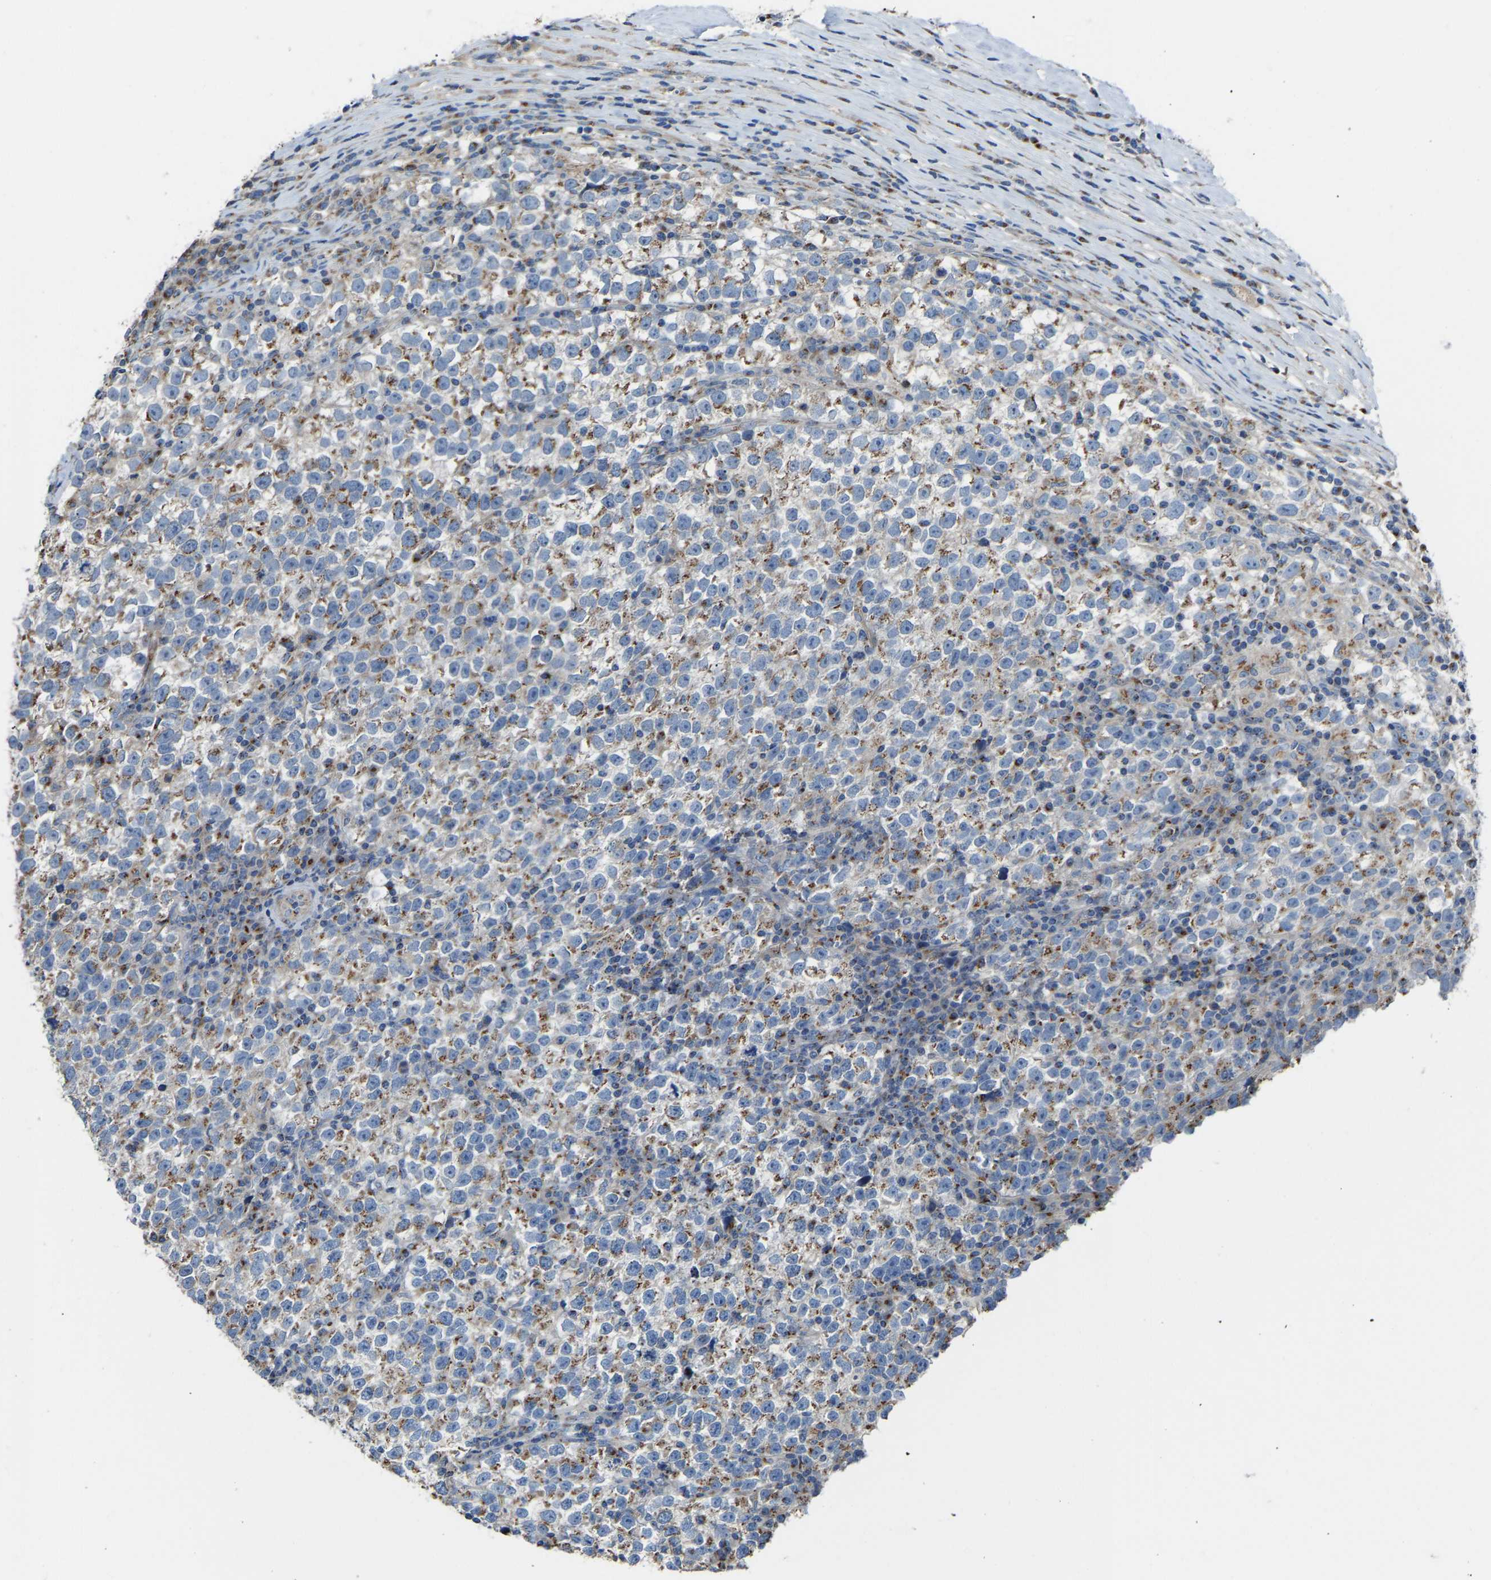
{"staining": {"intensity": "moderate", "quantity": ">75%", "location": "cytoplasmic/membranous"}, "tissue": "testis cancer", "cell_type": "Tumor cells", "image_type": "cancer", "snomed": [{"axis": "morphology", "description": "Normal tissue, NOS"}, {"axis": "morphology", "description": "Seminoma, NOS"}, {"axis": "topography", "description": "Testis"}], "caption": "A histopathology image showing moderate cytoplasmic/membranous positivity in about >75% of tumor cells in testis seminoma, as visualized by brown immunohistochemical staining.", "gene": "CANT1", "patient": {"sex": "male", "age": 43}}